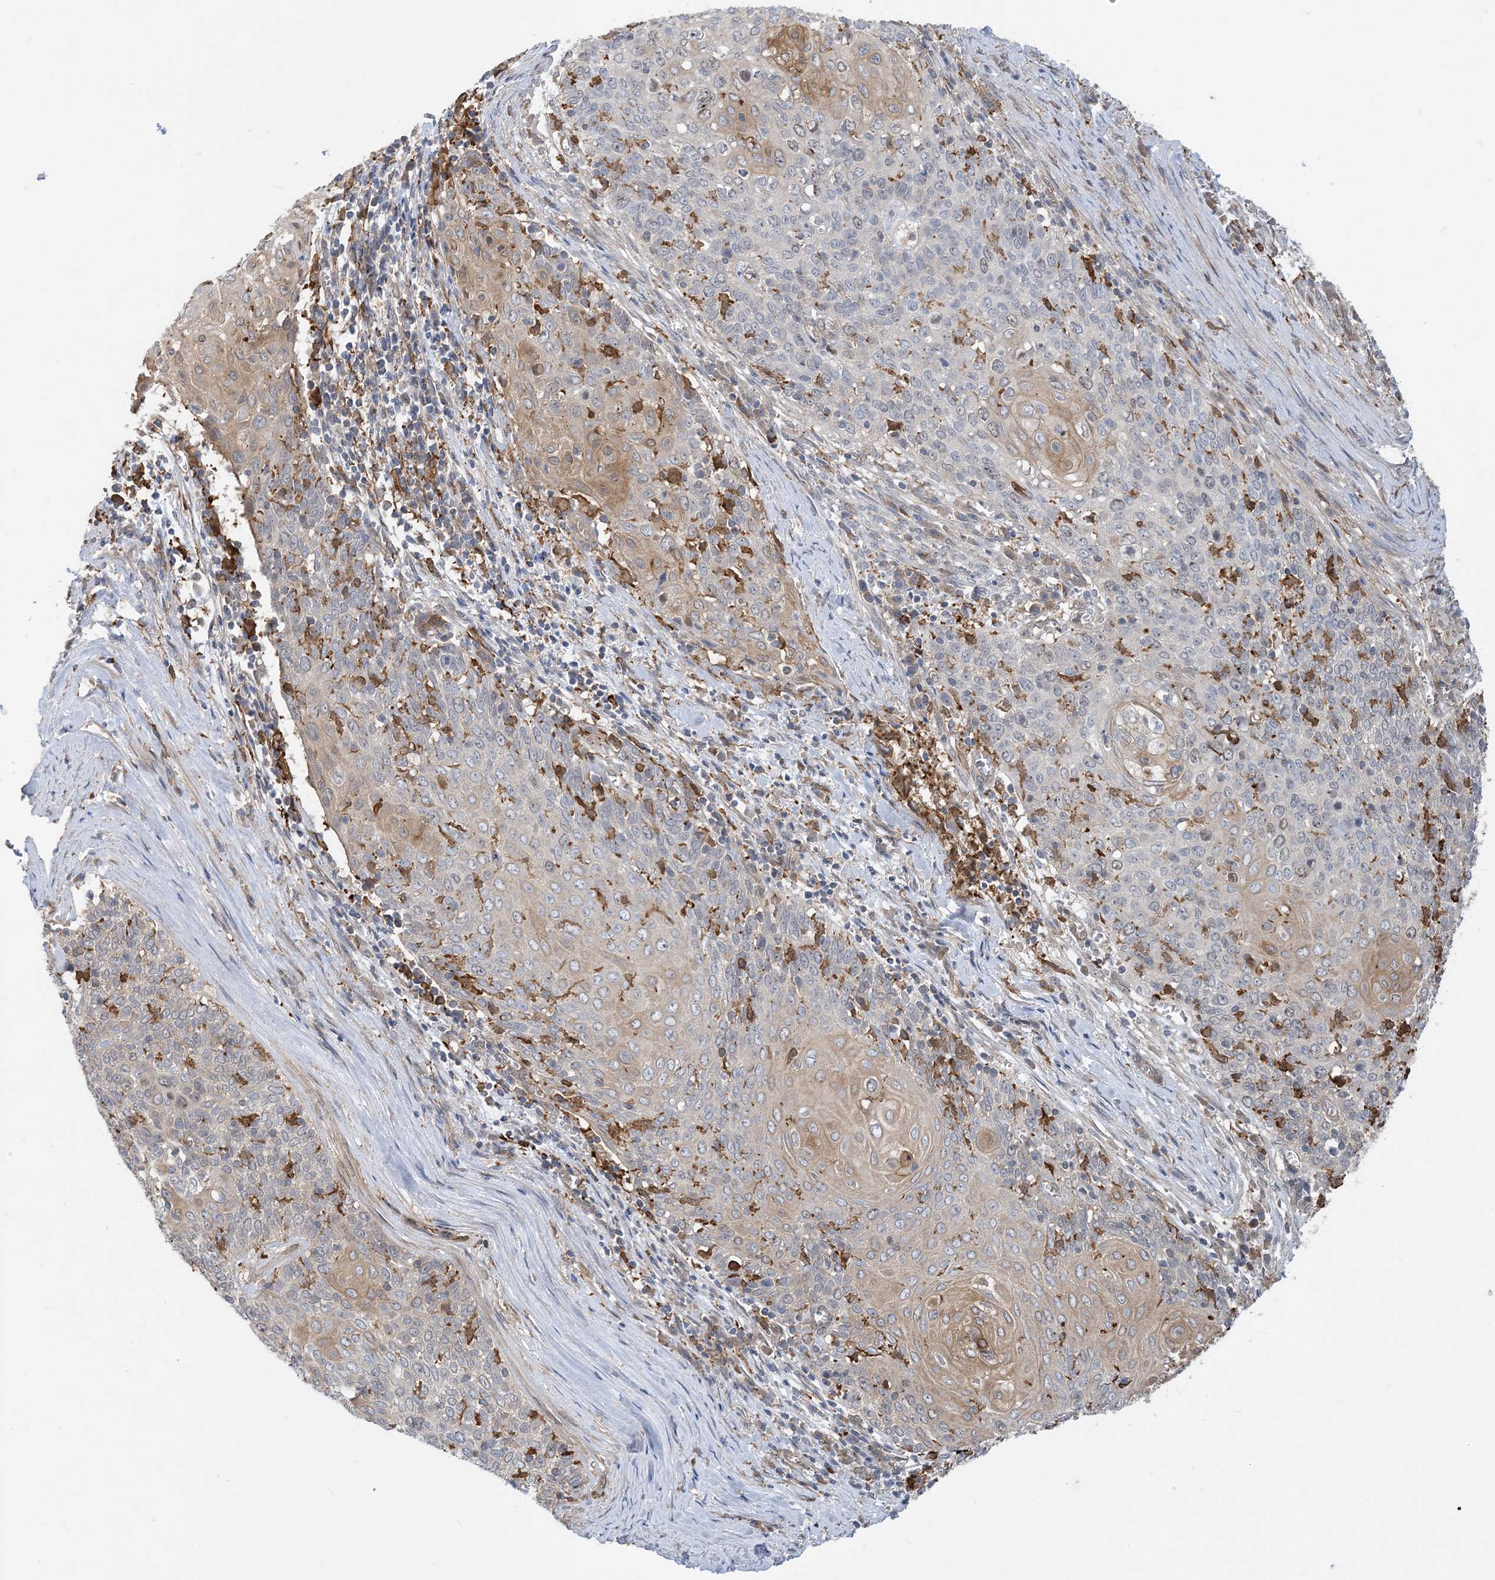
{"staining": {"intensity": "weak", "quantity": "<25%", "location": "cytoplasmic/membranous"}, "tissue": "cervical cancer", "cell_type": "Tumor cells", "image_type": "cancer", "snomed": [{"axis": "morphology", "description": "Squamous cell carcinoma, NOS"}, {"axis": "topography", "description": "Cervix"}], "caption": "IHC of cervical squamous cell carcinoma demonstrates no staining in tumor cells.", "gene": "HS1BP3", "patient": {"sex": "female", "age": 39}}